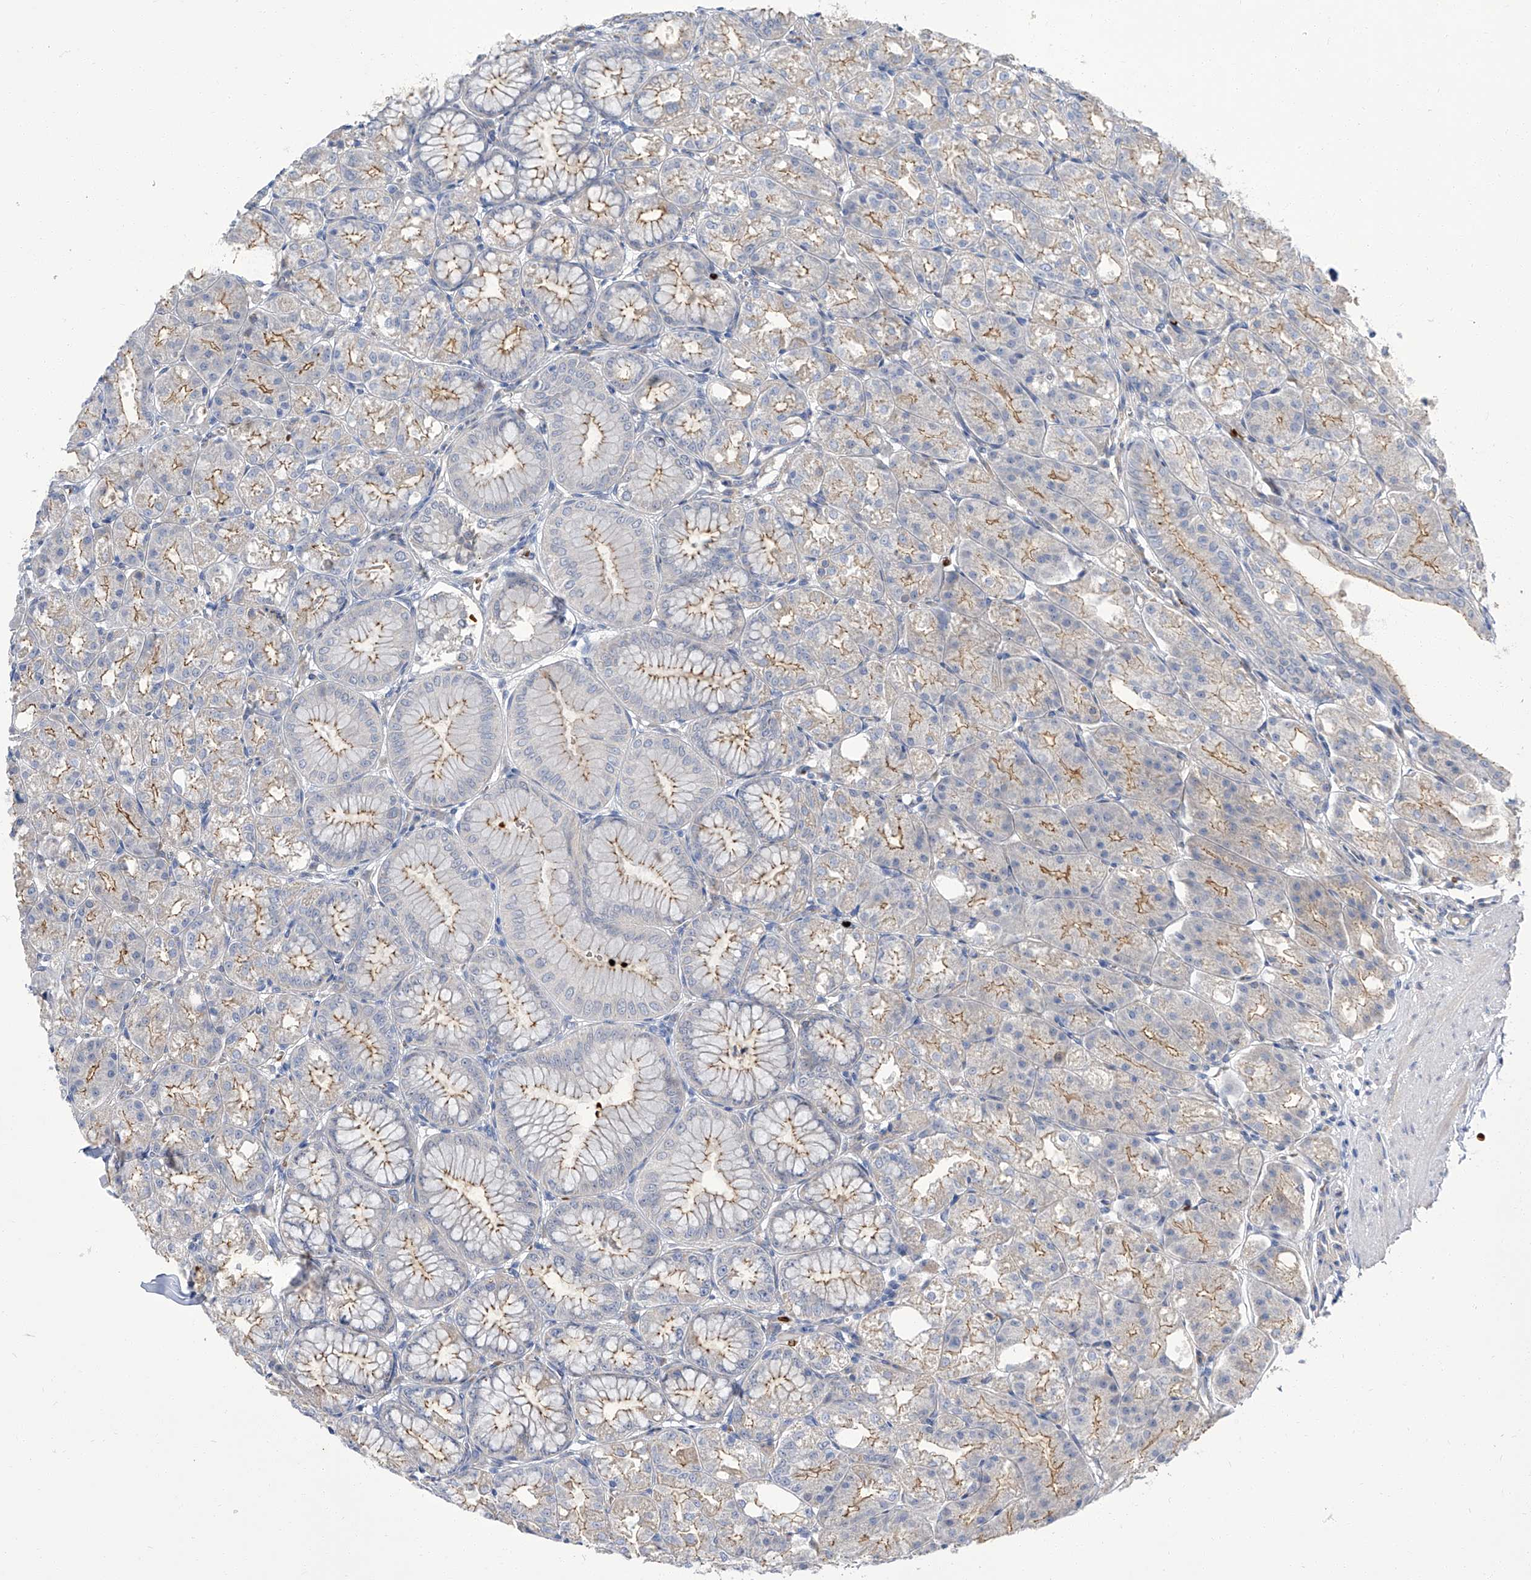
{"staining": {"intensity": "moderate", "quantity": "25%-75%", "location": "cytoplasmic/membranous"}, "tissue": "stomach", "cell_type": "Glandular cells", "image_type": "normal", "snomed": [{"axis": "morphology", "description": "Normal tissue, NOS"}, {"axis": "topography", "description": "Stomach, lower"}], "caption": "Protein expression by immunohistochemistry (IHC) displays moderate cytoplasmic/membranous staining in approximately 25%-75% of glandular cells in normal stomach. The protein of interest is shown in brown color, while the nuclei are stained blue.", "gene": "PARD3", "patient": {"sex": "male", "age": 71}}